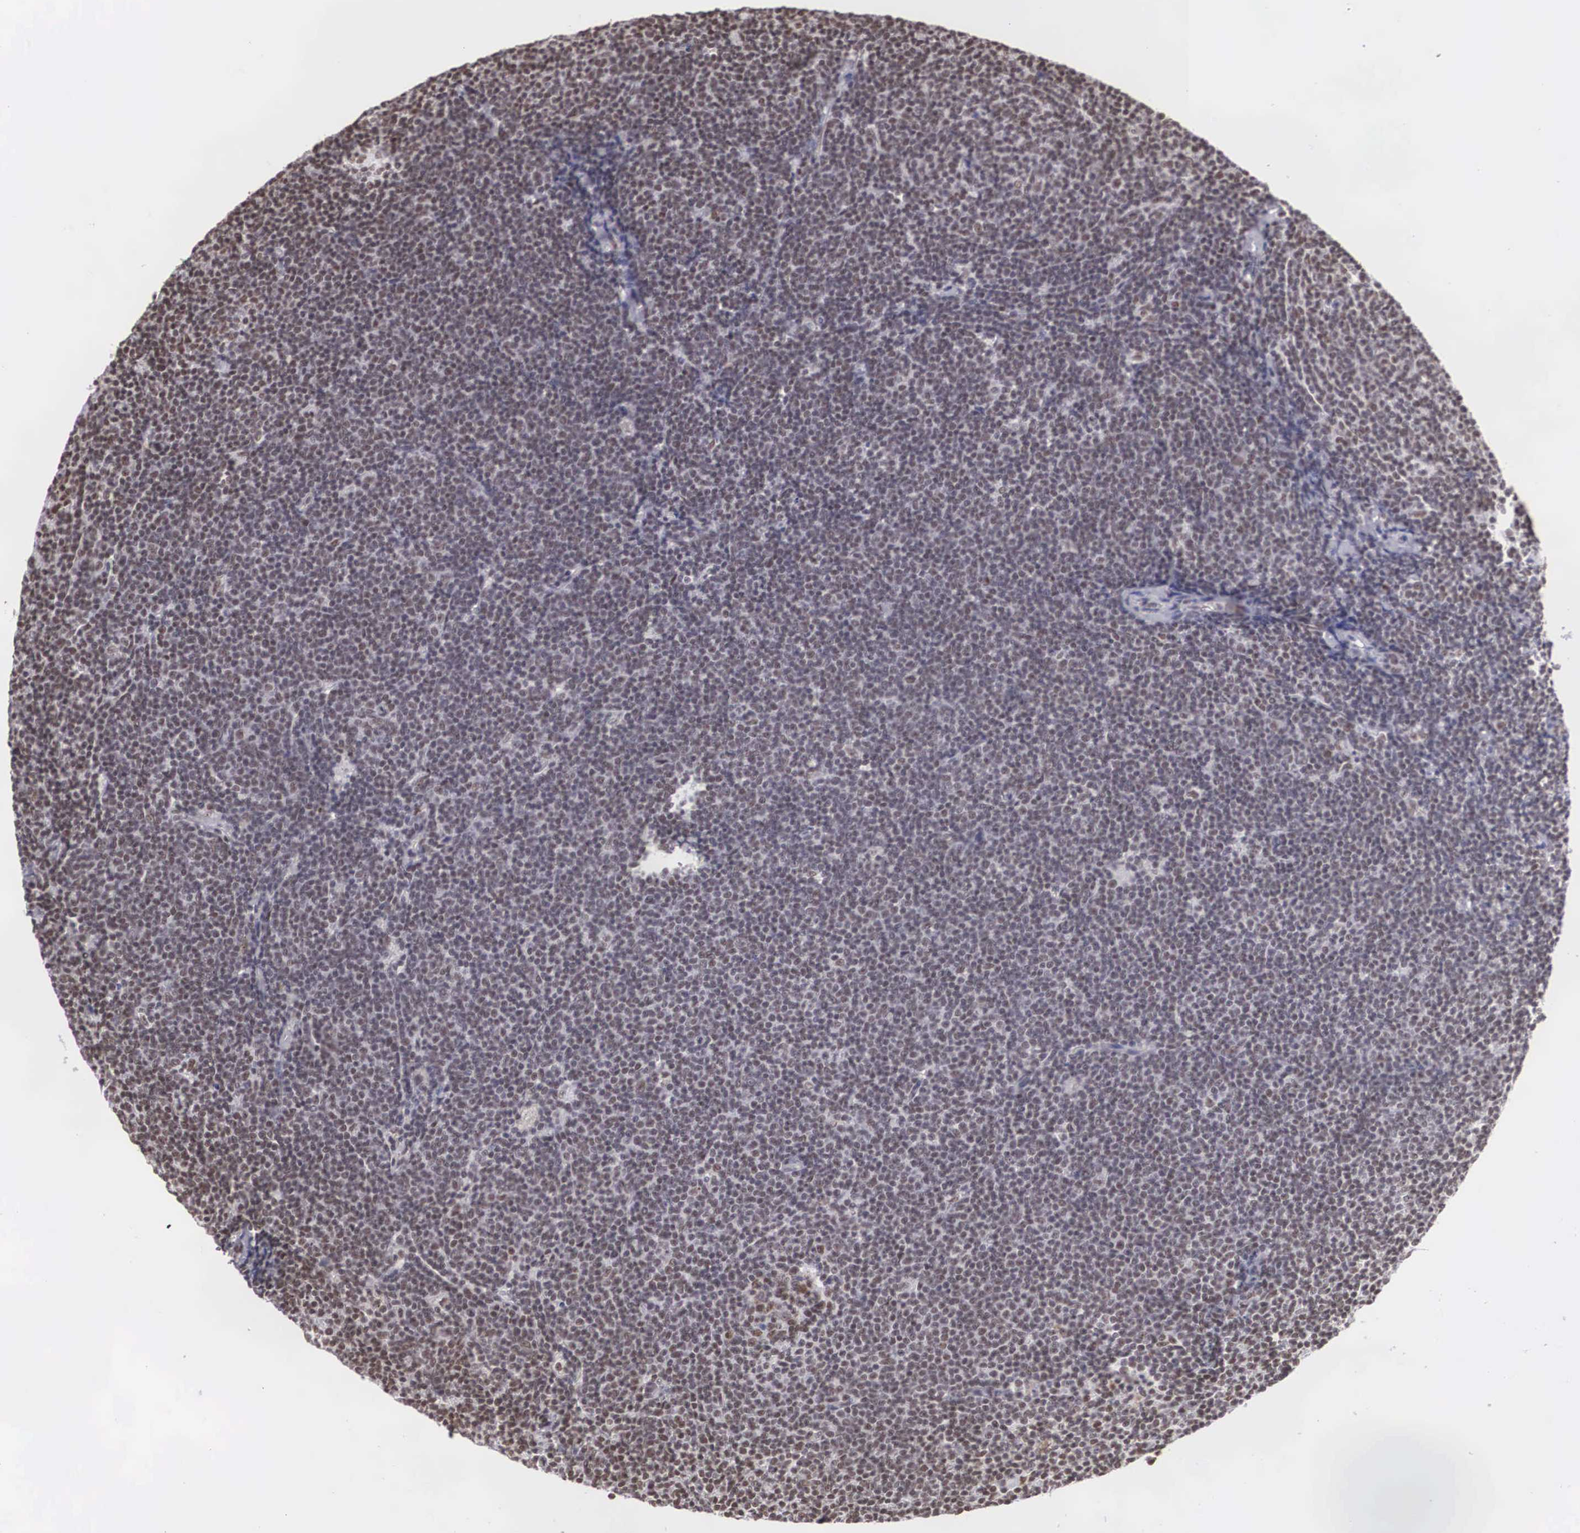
{"staining": {"intensity": "weak", "quantity": ">75%", "location": "nuclear"}, "tissue": "lymphoma", "cell_type": "Tumor cells", "image_type": "cancer", "snomed": [{"axis": "morphology", "description": "Malignant lymphoma, non-Hodgkin's type, Low grade"}, {"axis": "topography", "description": "Lymph node"}], "caption": "Immunohistochemical staining of human lymphoma displays weak nuclear protein staining in approximately >75% of tumor cells.", "gene": "CSTF2", "patient": {"sex": "male", "age": 65}}